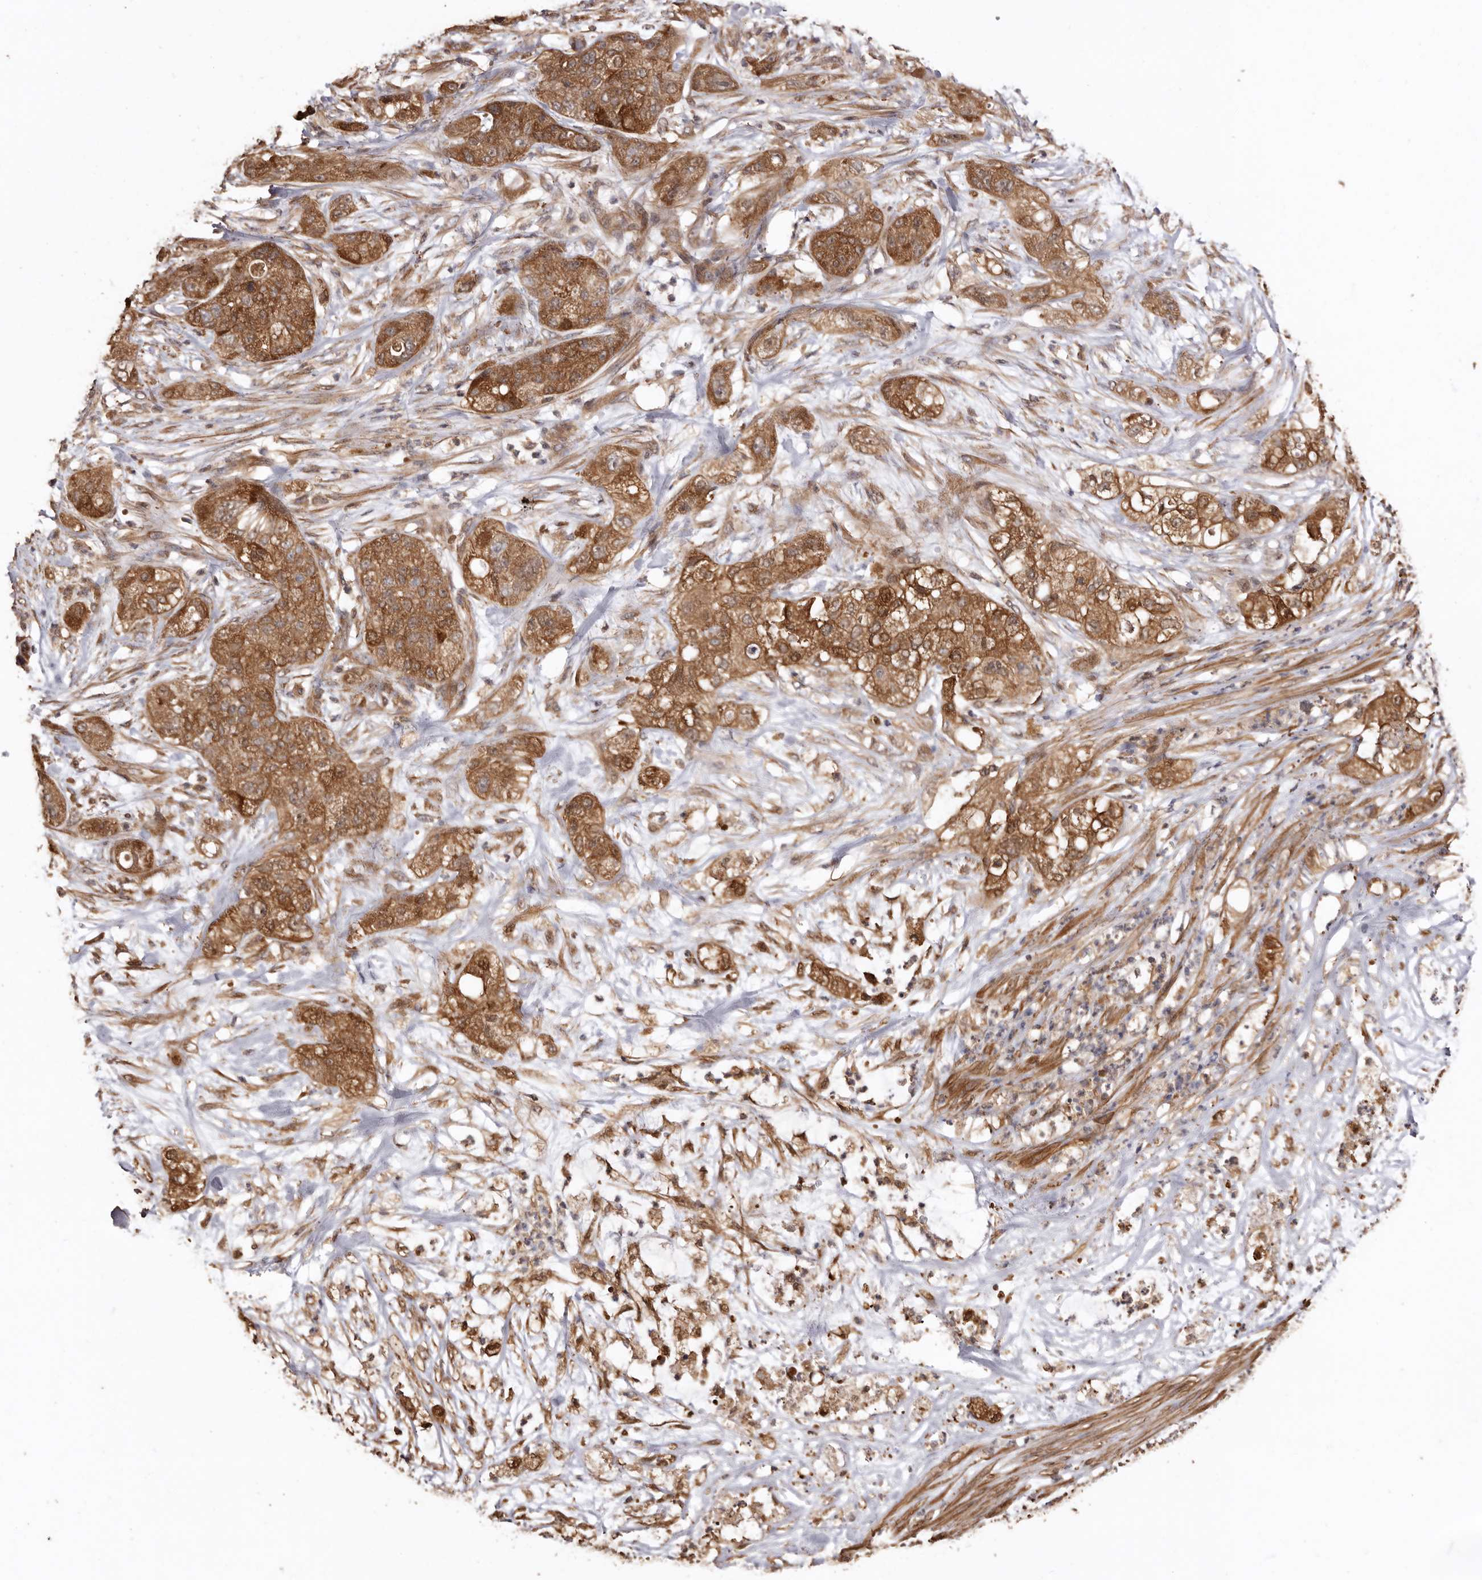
{"staining": {"intensity": "moderate", "quantity": ">75%", "location": "cytoplasmic/membranous"}, "tissue": "pancreatic cancer", "cell_type": "Tumor cells", "image_type": "cancer", "snomed": [{"axis": "morphology", "description": "Adenocarcinoma, NOS"}, {"axis": "topography", "description": "Pancreas"}], "caption": "This image demonstrates immunohistochemistry staining of adenocarcinoma (pancreatic), with medium moderate cytoplasmic/membranous expression in about >75% of tumor cells.", "gene": "COQ8B", "patient": {"sex": "female", "age": 78}}